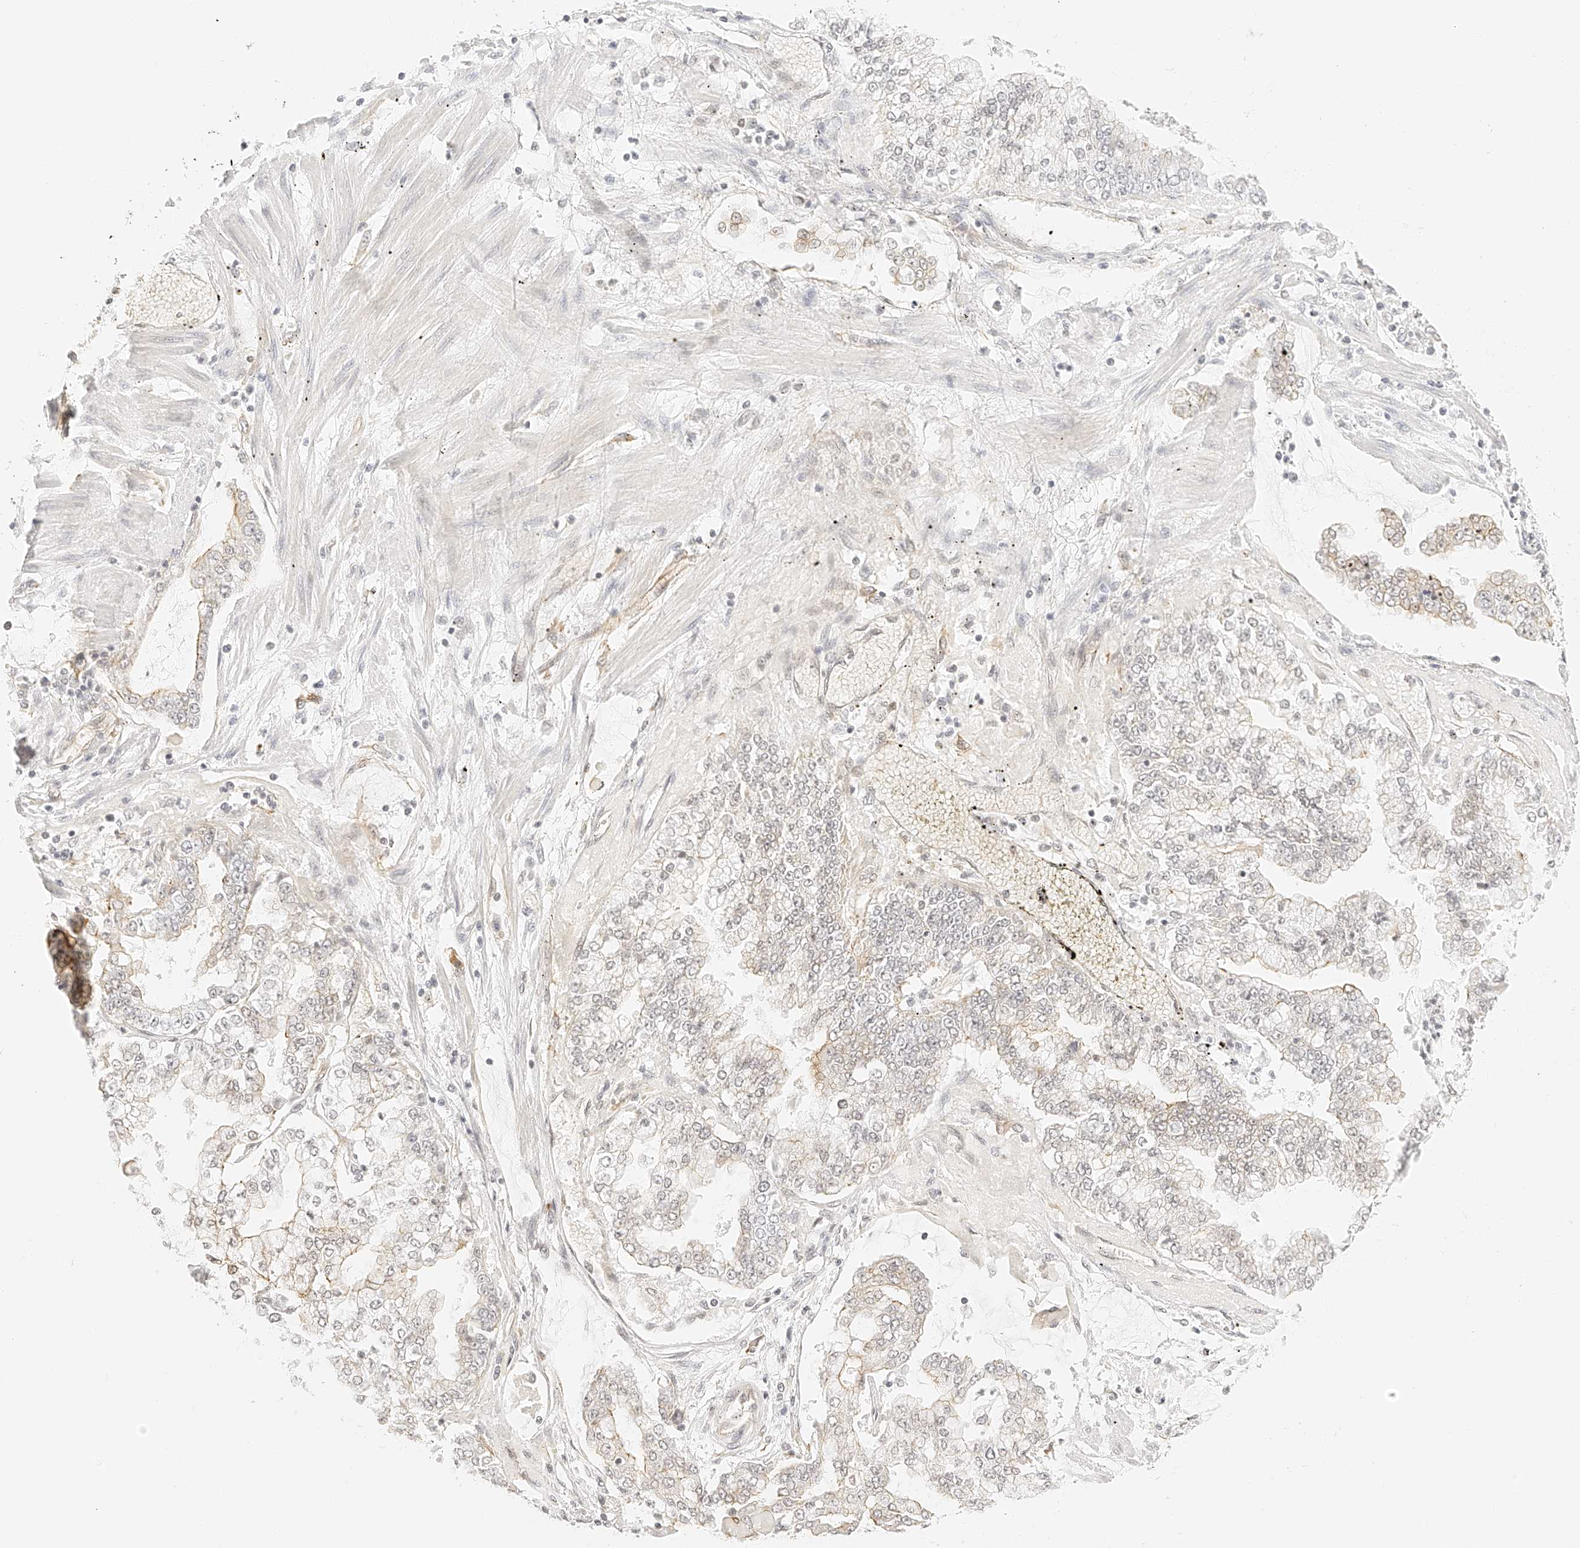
{"staining": {"intensity": "weak", "quantity": "<25%", "location": "cytoplasmic/membranous"}, "tissue": "stomach cancer", "cell_type": "Tumor cells", "image_type": "cancer", "snomed": [{"axis": "morphology", "description": "Adenocarcinoma, NOS"}, {"axis": "topography", "description": "Stomach"}], "caption": "This is a micrograph of IHC staining of stomach adenocarcinoma, which shows no expression in tumor cells. (DAB IHC visualized using brightfield microscopy, high magnification).", "gene": "ZFP69", "patient": {"sex": "male", "age": 76}}